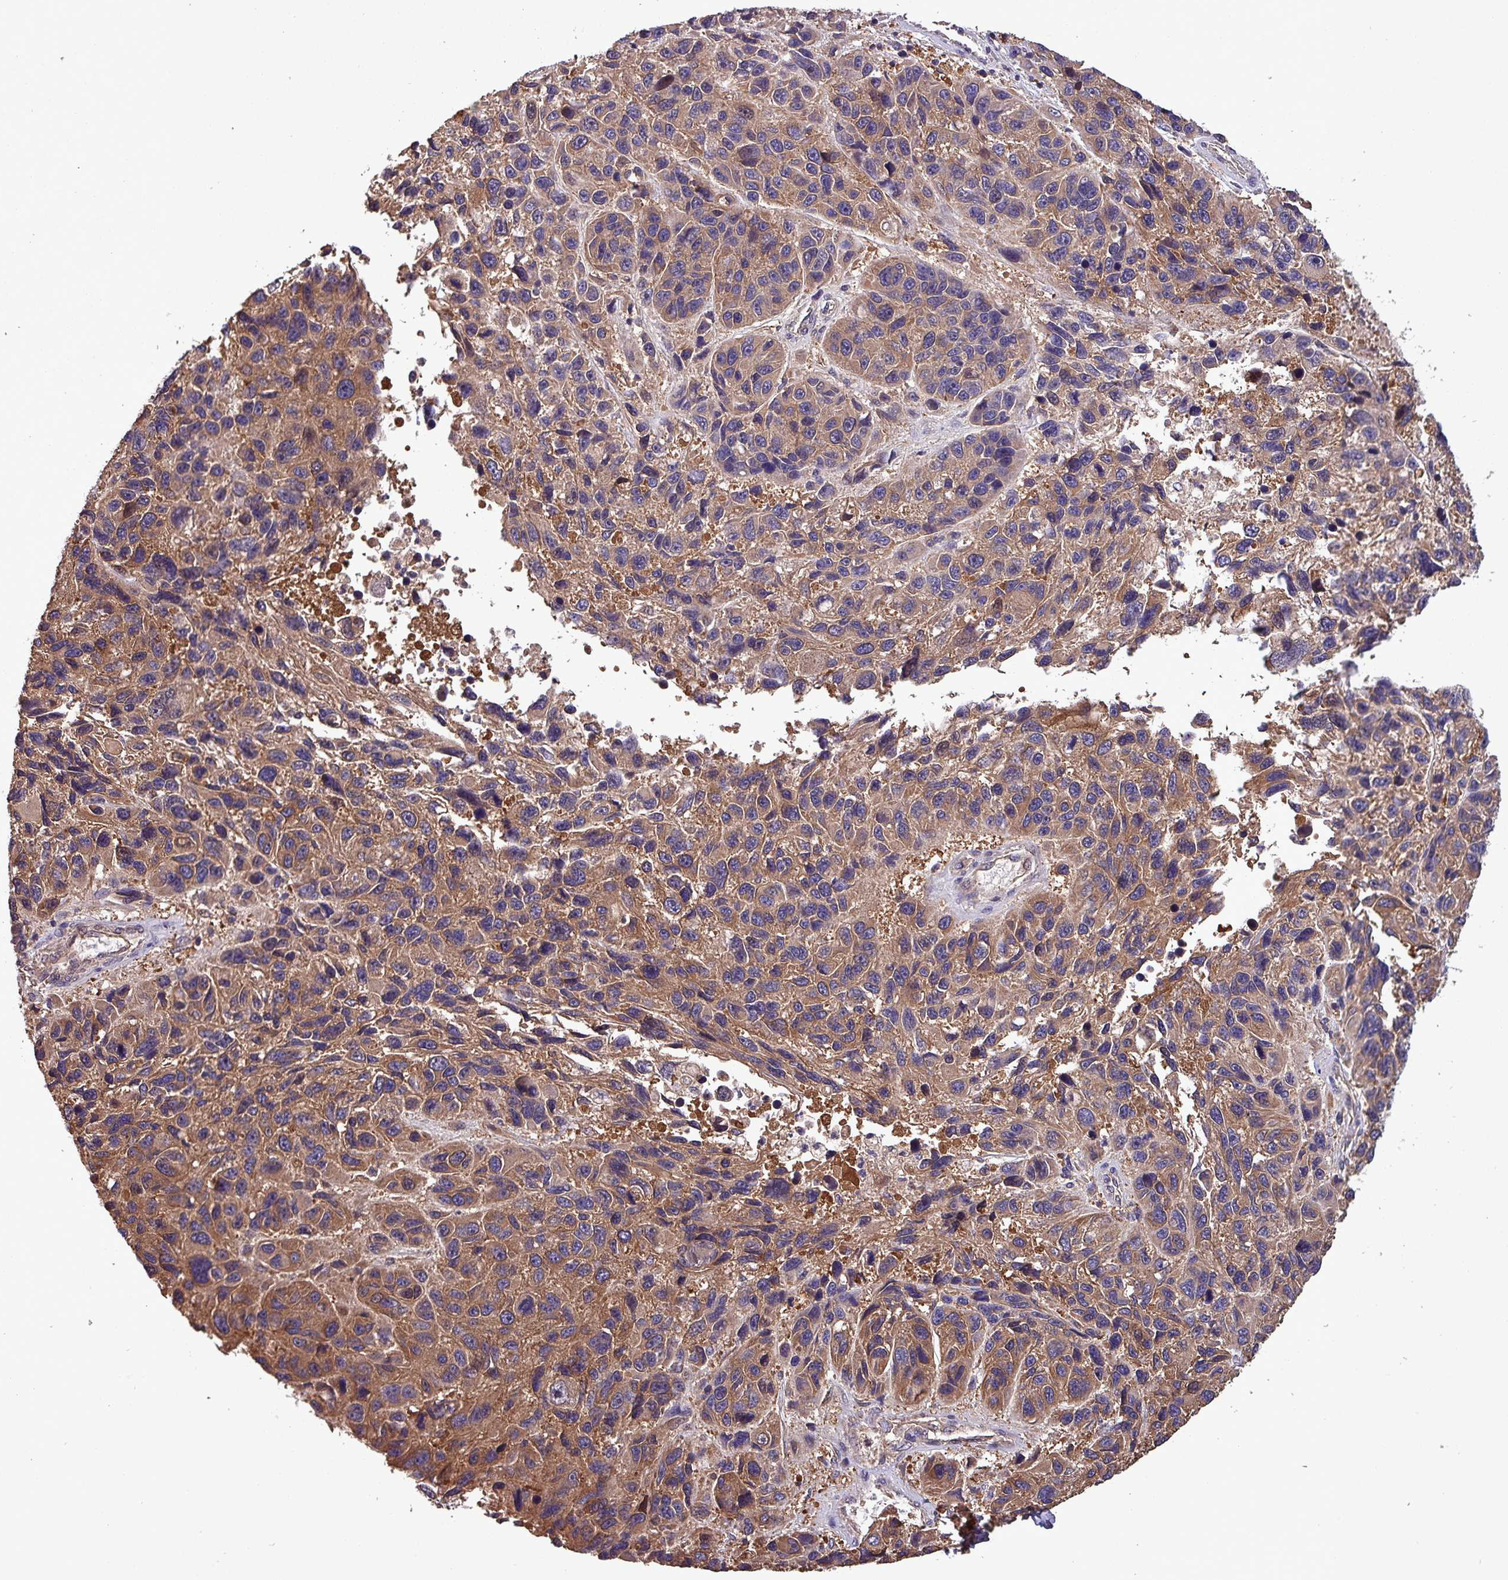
{"staining": {"intensity": "moderate", "quantity": ">75%", "location": "cytoplasmic/membranous"}, "tissue": "melanoma", "cell_type": "Tumor cells", "image_type": "cancer", "snomed": [{"axis": "morphology", "description": "Malignant melanoma, NOS"}, {"axis": "topography", "description": "Skin"}], "caption": "Melanoma tissue demonstrates moderate cytoplasmic/membranous expression in approximately >75% of tumor cells", "gene": "PAFAH1B2", "patient": {"sex": "male", "age": 53}}